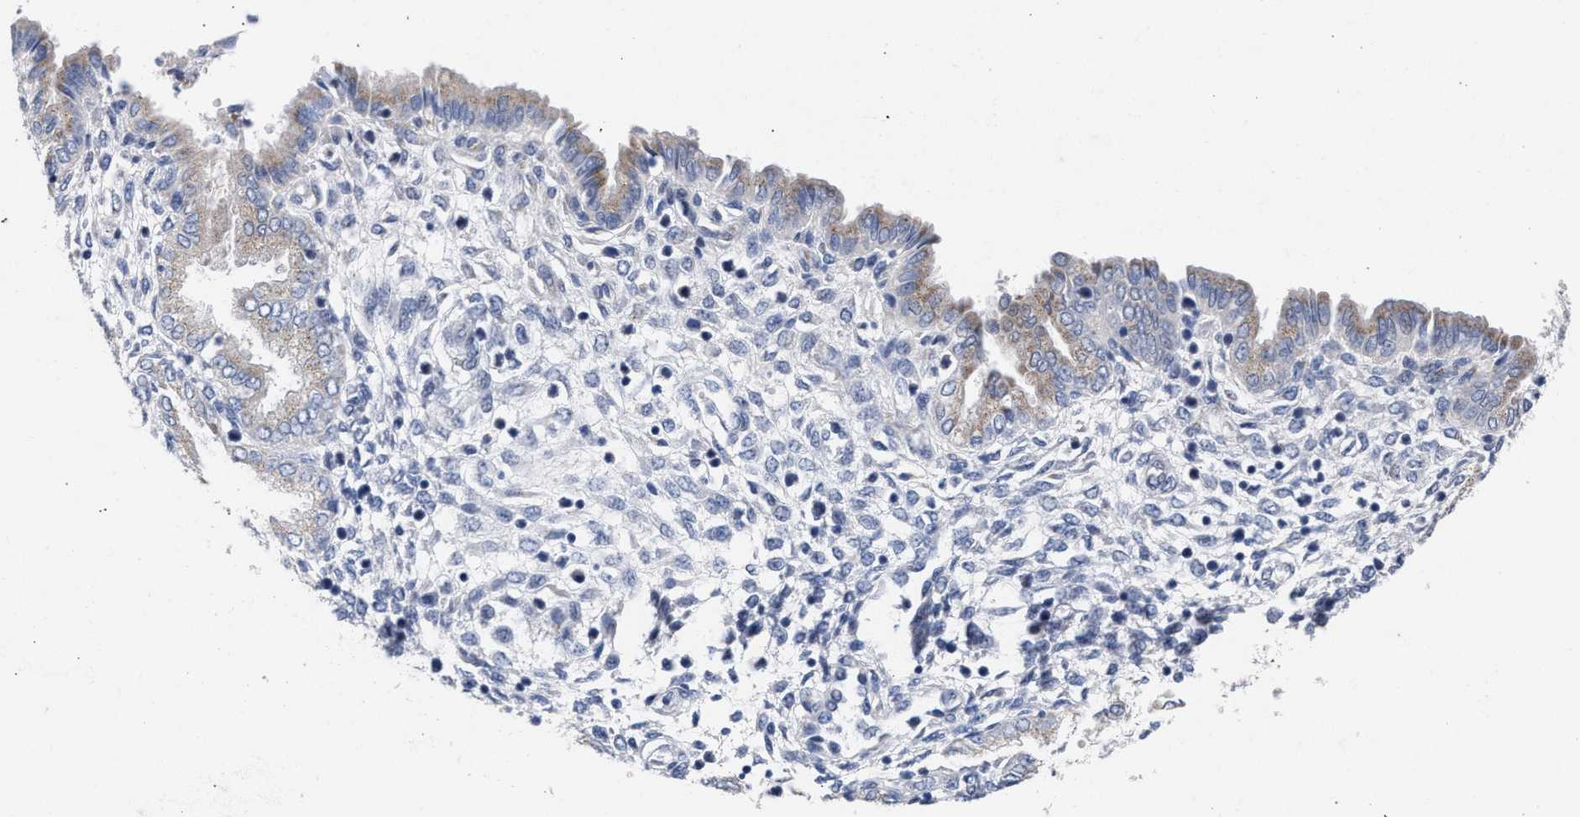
{"staining": {"intensity": "negative", "quantity": "none", "location": "none"}, "tissue": "endometrium", "cell_type": "Cells in endometrial stroma", "image_type": "normal", "snomed": [{"axis": "morphology", "description": "Normal tissue, NOS"}, {"axis": "topography", "description": "Endometrium"}], "caption": "Cells in endometrial stroma show no significant expression in unremarkable endometrium. (Immunohistochemistry (ihc), brightfield microscopy, high magnification).", "gene": "GOLGA2", "patient": {"sex": "female", "age": 33}}